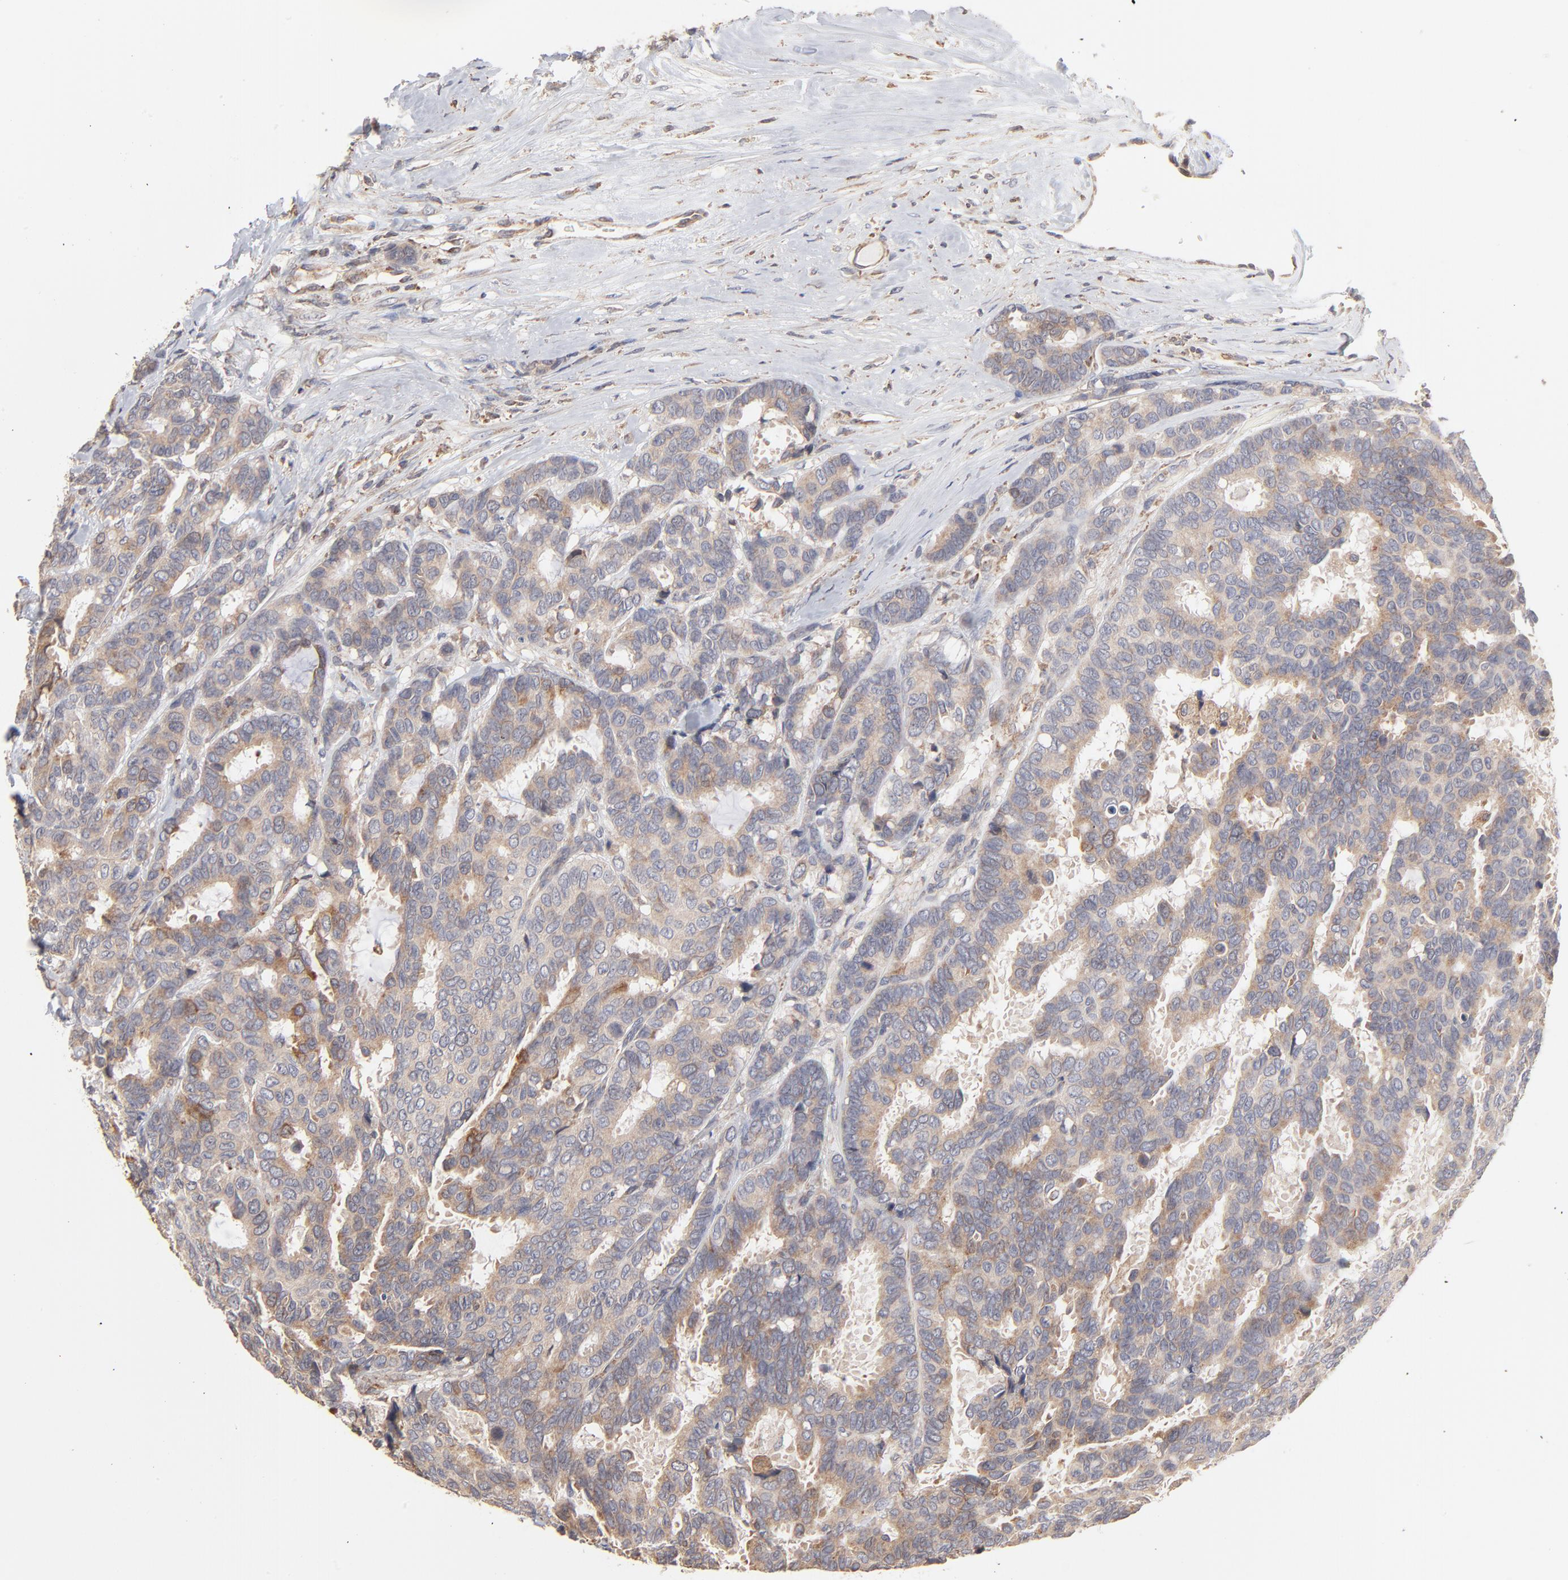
{"staining": {"intensity": "moderate", "quantity": ">75%", "location": "cytoplasmic/membranous"}, "tissue": "breast cancer", "cell_type": "Tumor cells", "image_type": "cancer", "snomed": [{"axis": "morphology", "description": "Duct carcinoma"}, {"axis": "topography", "description": "Breast"}], "caption": "A medium amount of moderate cytoplasmic/membranous staining is identified in approximately >75% of tumor cells in breast invasive ductal carcinoma tissue.", "gene": "RNF213", "patient": {"sex": "female", "age": 87}}